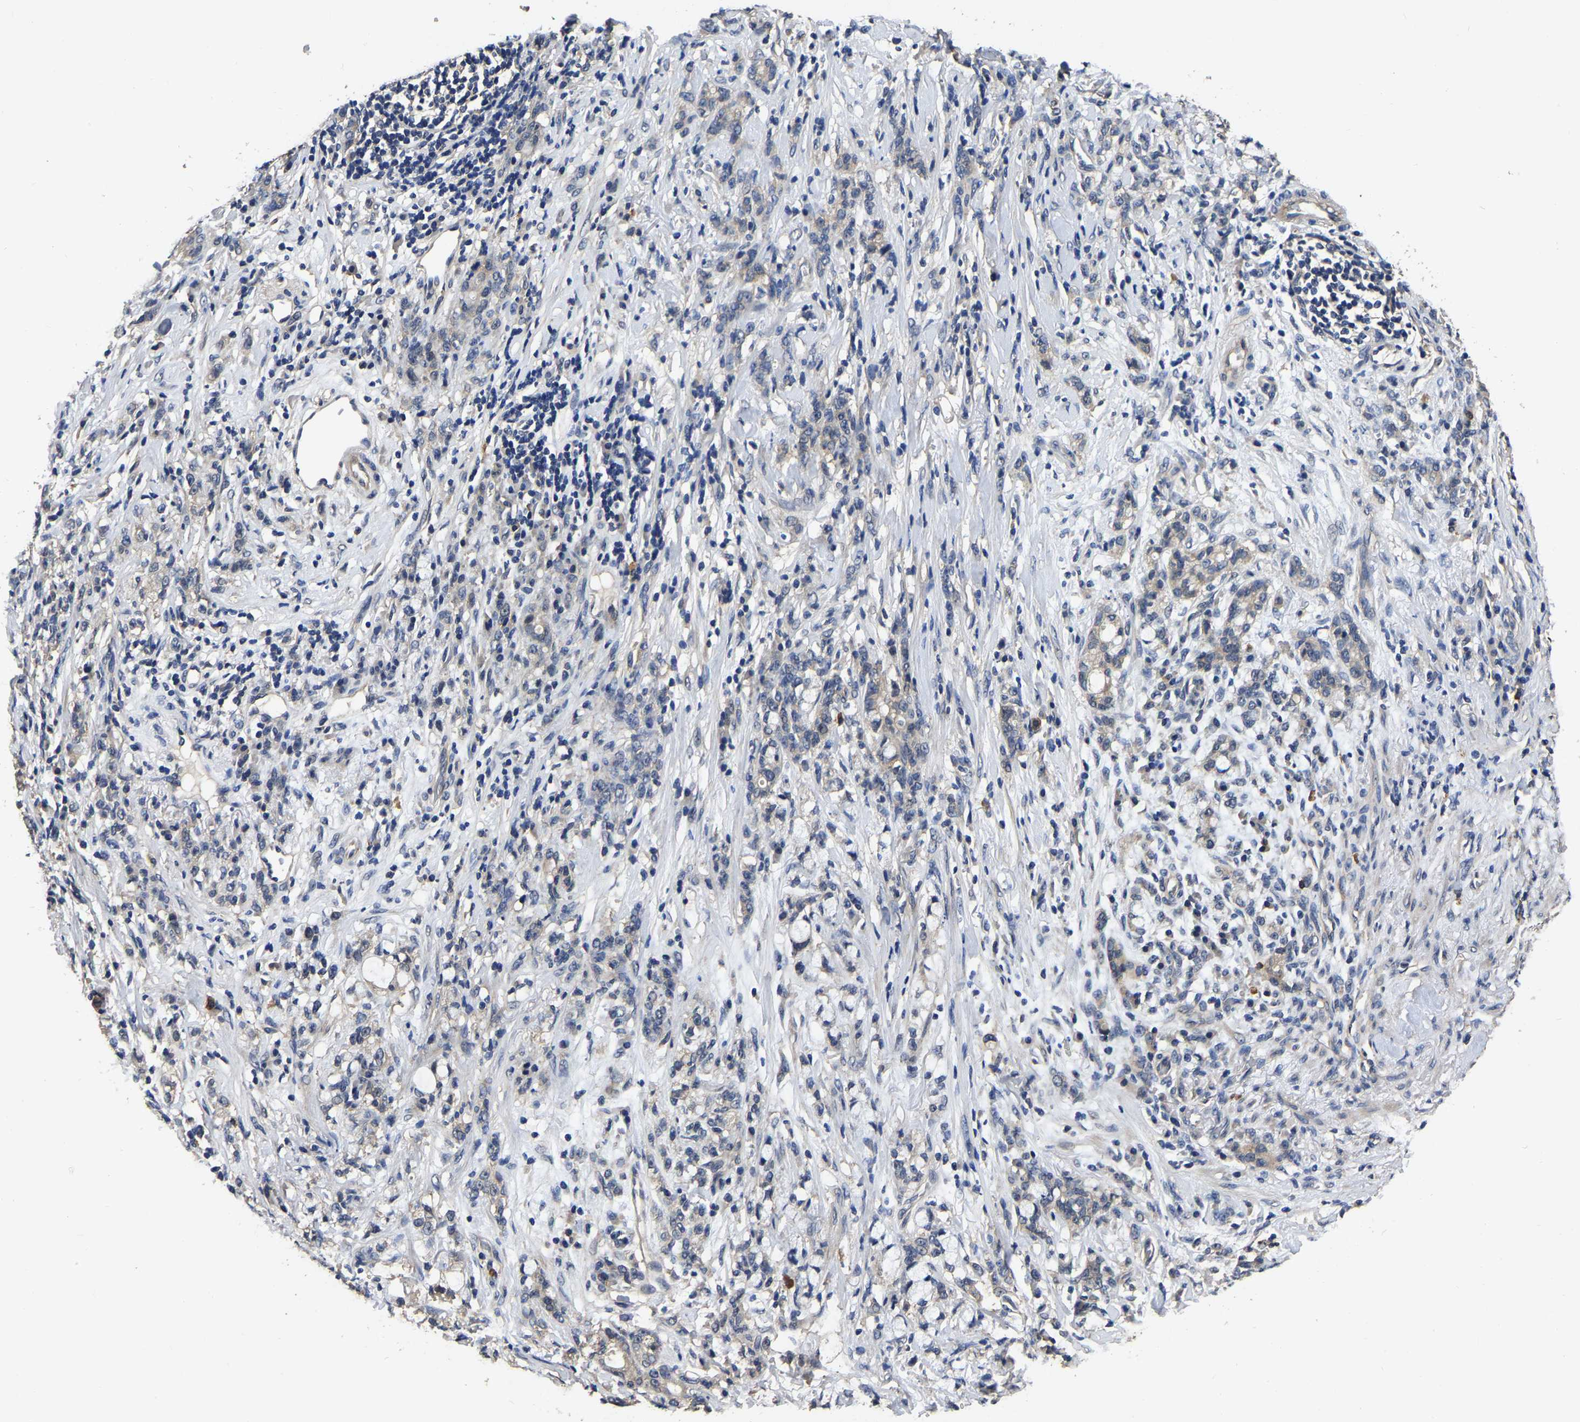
{"staining": {"intensity": "negative", "quantity": "none", "location": "none"}, "tissue": "stomach cancer", "cell_type": "Tumor cells", "image_type": "cancer", "snomed": [{"axis": "morphology", "description": "Adenocarcinoma, NOS"}, {"axis": "topography", "description": "Stomach, lower"}], "caption": "Tumor cells show no significant protein expression in stomach adenocarcinoma. The staining is performed using DAB brown chromogen with nuclei counter-stained in using hematoxylin.", "gene": "STK32C", "patient": {"sex": "male", "age": 88}}